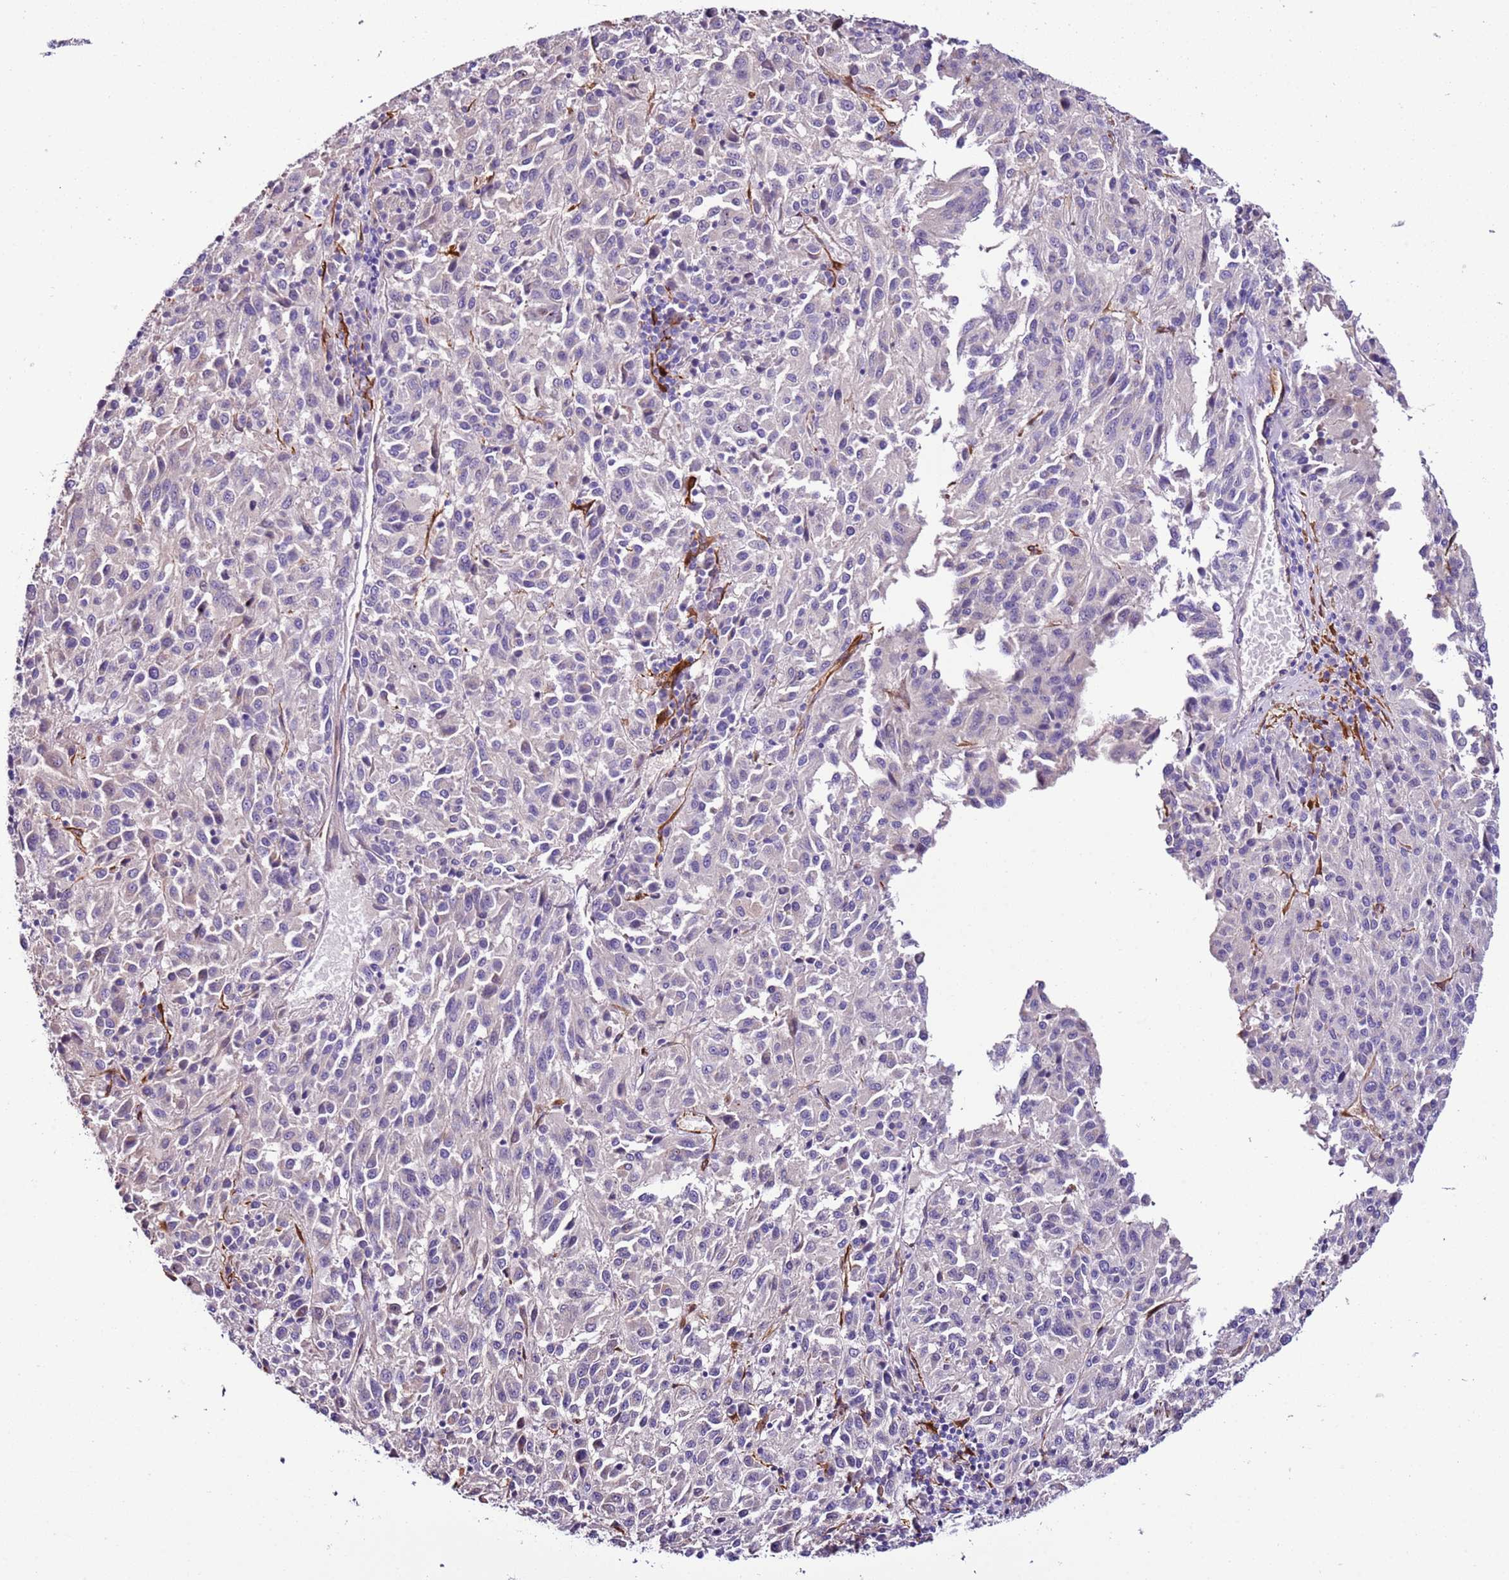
{"staining": {"intensity": "negative", "quantity": "none", "location": "none"}, "tissue": "melanoma", "cell_type": "Tumor cells", "image_type": "cancer", "snomed": [{"axis": "morphology", "description": "Malignant melanoma, Metastatic site"}, {"axis": "topography", "description": "Lung"}], "caption": "This is an IHC image of melanoma. There is no expression in tumor cells.", "gene": "FAM174C", "patient": {"sex": "male", "age": 64}}